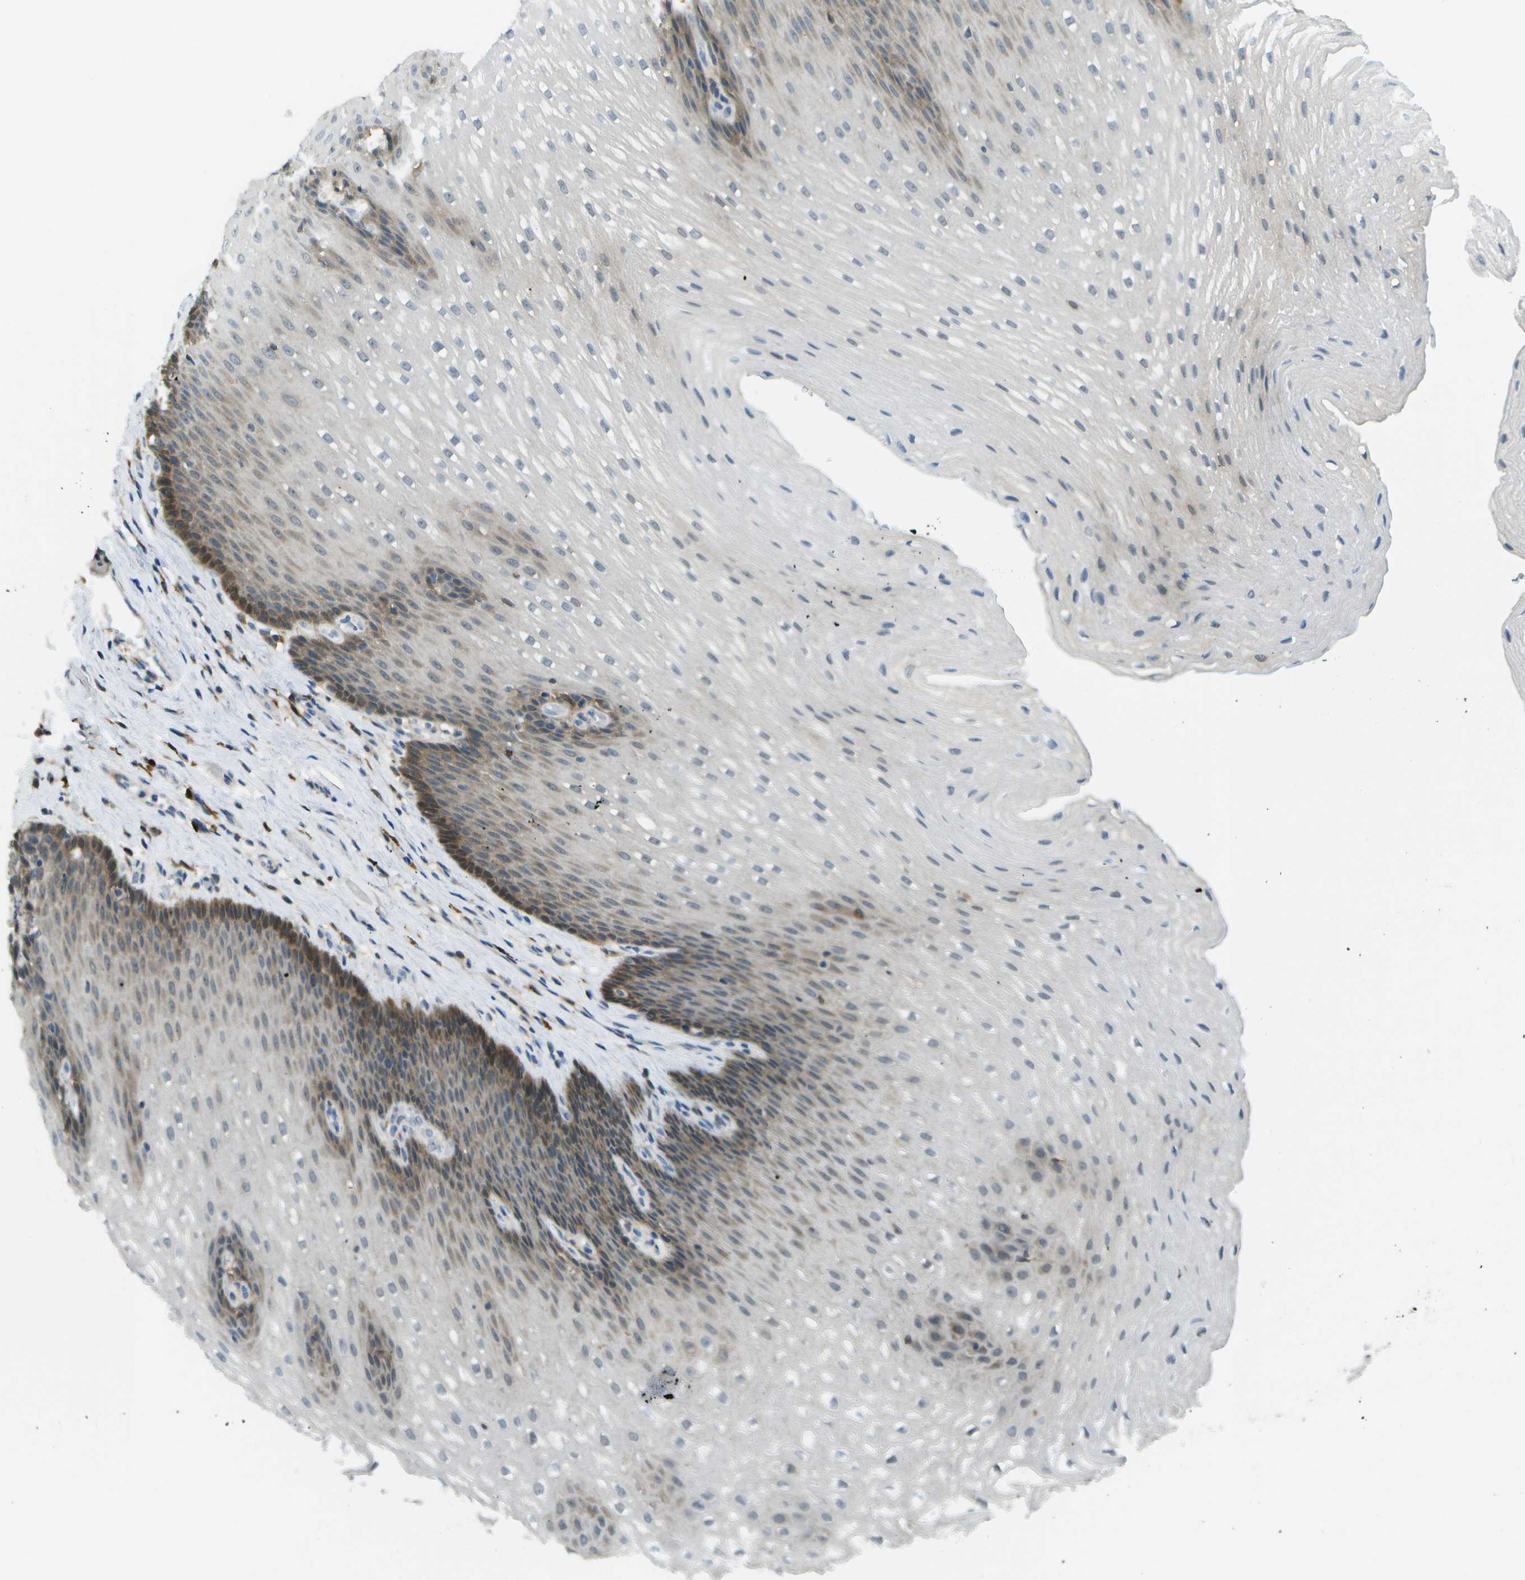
{"staining": {"intensity": "moderate", "quantity": "<25%", "location": "cytoplasmic/membranous"}, "tissue": "esophagus", "cell_type": "Squamous epithelial cells", "image_type": "normal", "snomed": [{"axis": "morphology", "description": "Normal tissue, NOS"}, {"axis": "topography", "description": "Esophagus"}], "caption": "A brown stain highlights moderate cytoplasmic/membranous staining of a protein in squamous epithelial cells of unremarkable esophagus. Nuclei are stained in blue.", "gene": "CDH23", "patient": {"sex": "male", "age": 48}}